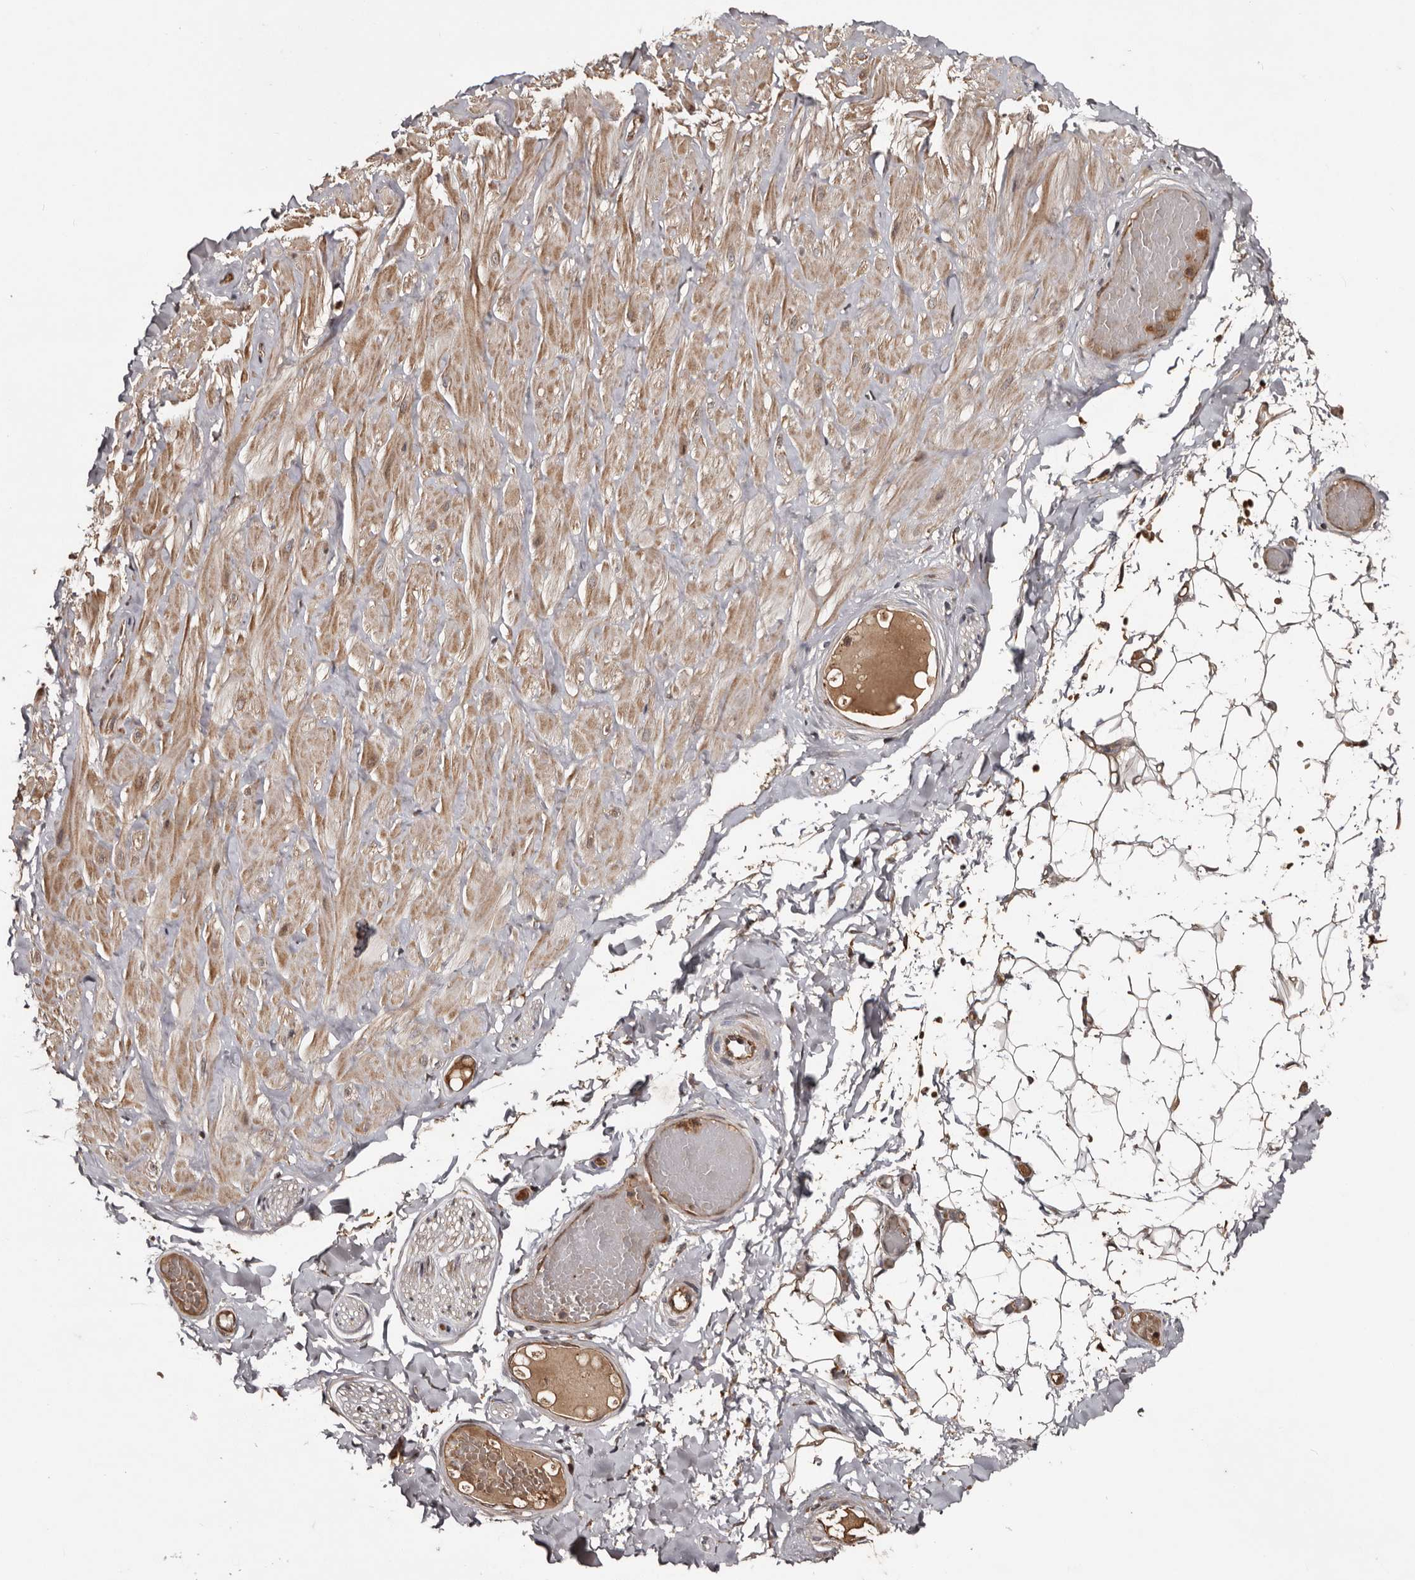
{"staining": {"intensity": "moderate", "quantity": ">75%", "location": "cytoplasmic/membranous,nuclear"}, "tissue": "adipose tissue", "cell_type": "Adipocytes", "image_type": "normal", "snomed": [{"axis": "morphology", "description": "Normal tissue, NOS"}, {"axis": "topography", "description": "Adipose tissue"}, {"axis": "topography", "description": "Vascular tissue"}, {"axis": "topography", "description": "Peripheral nerve tissue"}], "caption": "Immunohistochemistry (IHC) of normal human adipose tissue reveals medium levels of moderate cytoplasmic/membranous,nuclear staining in approximately >75% of adipocytes. Immunohistochemistry stains the protein in brown and the nuclei are stained blue.", "gene": "SERTAD4", "patient": {"sex": "male", "age": 25}}